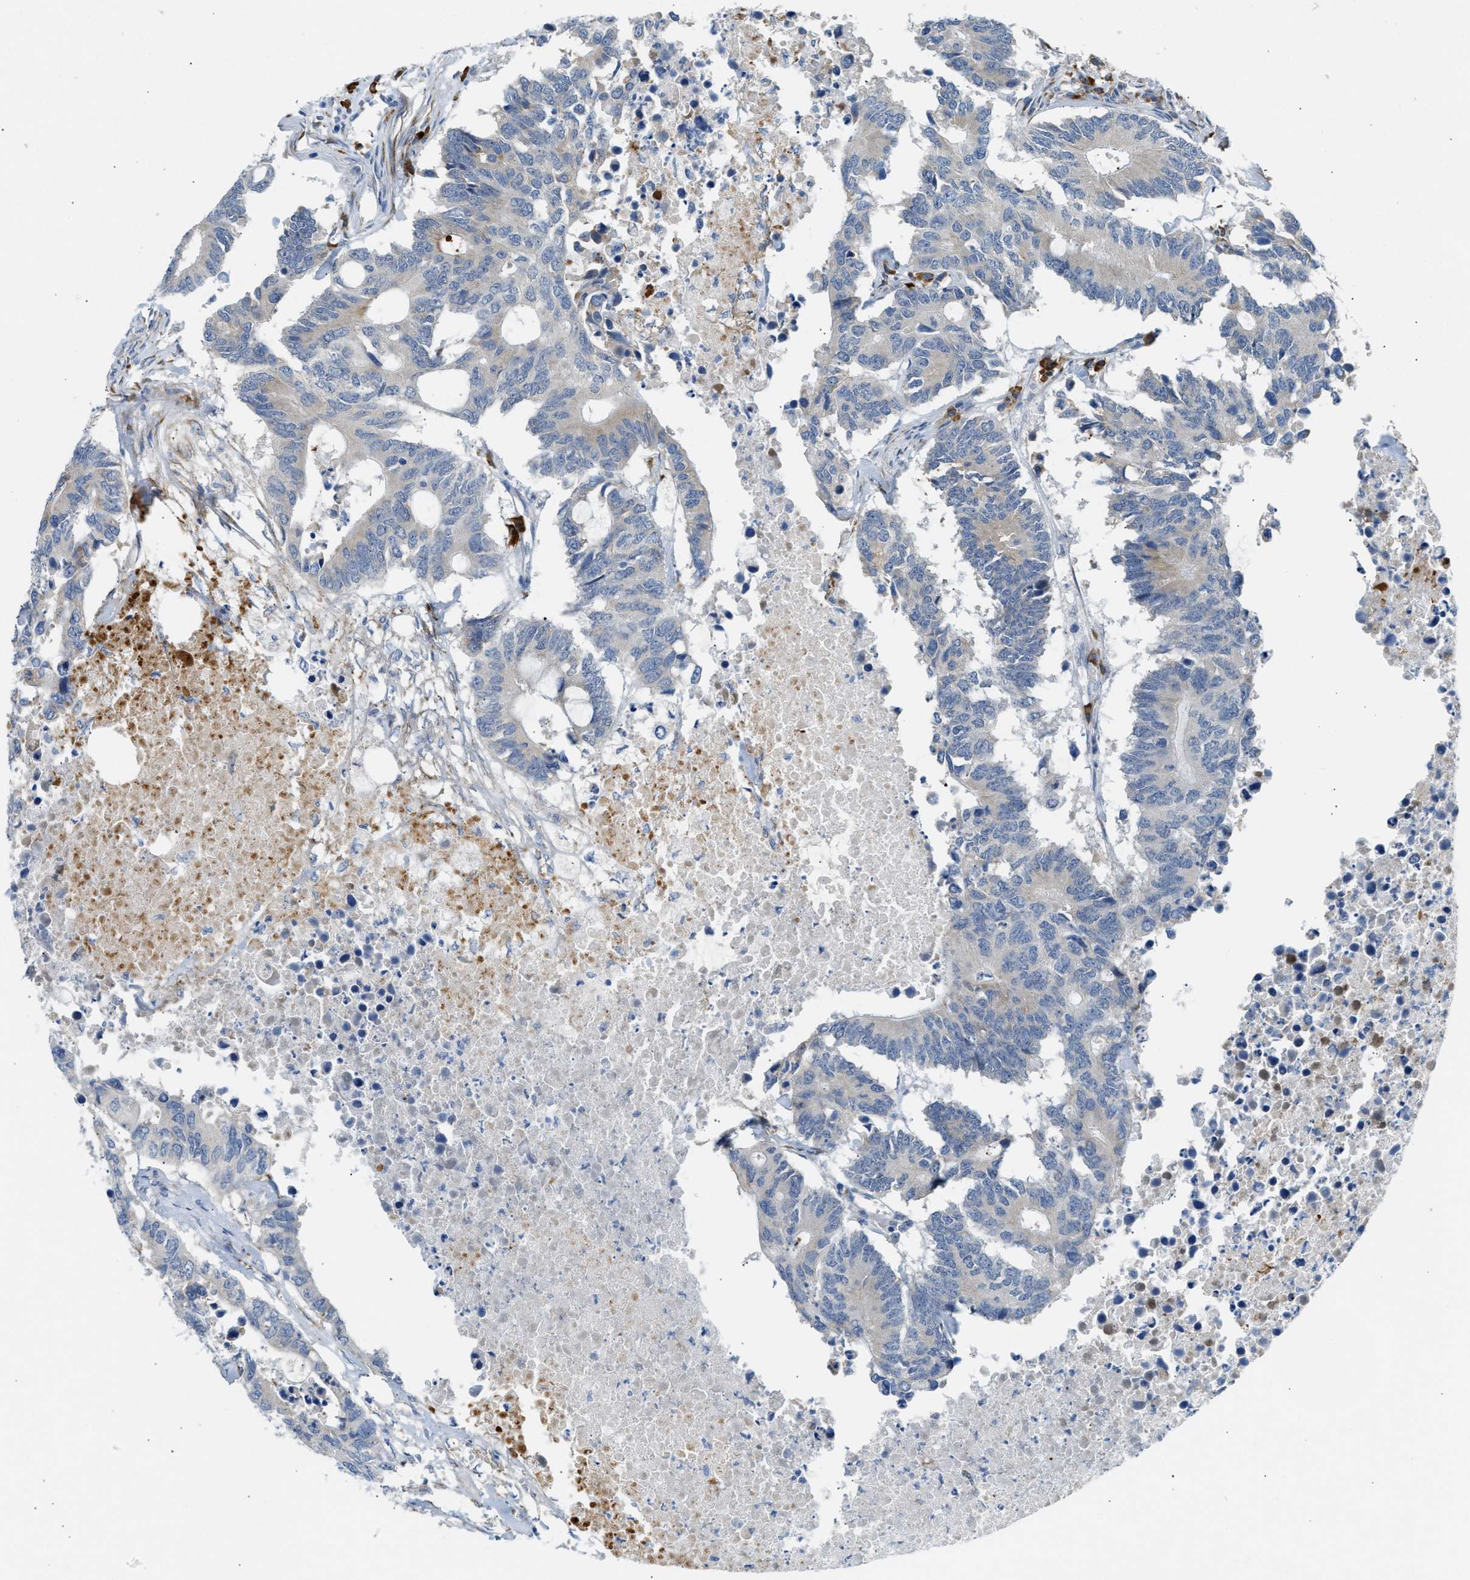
{"staining": {"intensity": "negative", "quantity": "none", "location": "none"}, "tissue": "colorectal cancer", "cell_type": "Tumor cells", "image_type": "cancer", "snomed": [{"axis": "morphology", "description": "Adenocarcinoma, NOS"}, {"axis": "topography", "description": "Colon"}], "caption": "A photomicrograph of human colorectal adenocarcinoma is negative for staining in tumor cells.", "gene": "KCNC2", "patient": {"sex": "male", "age": 71}}